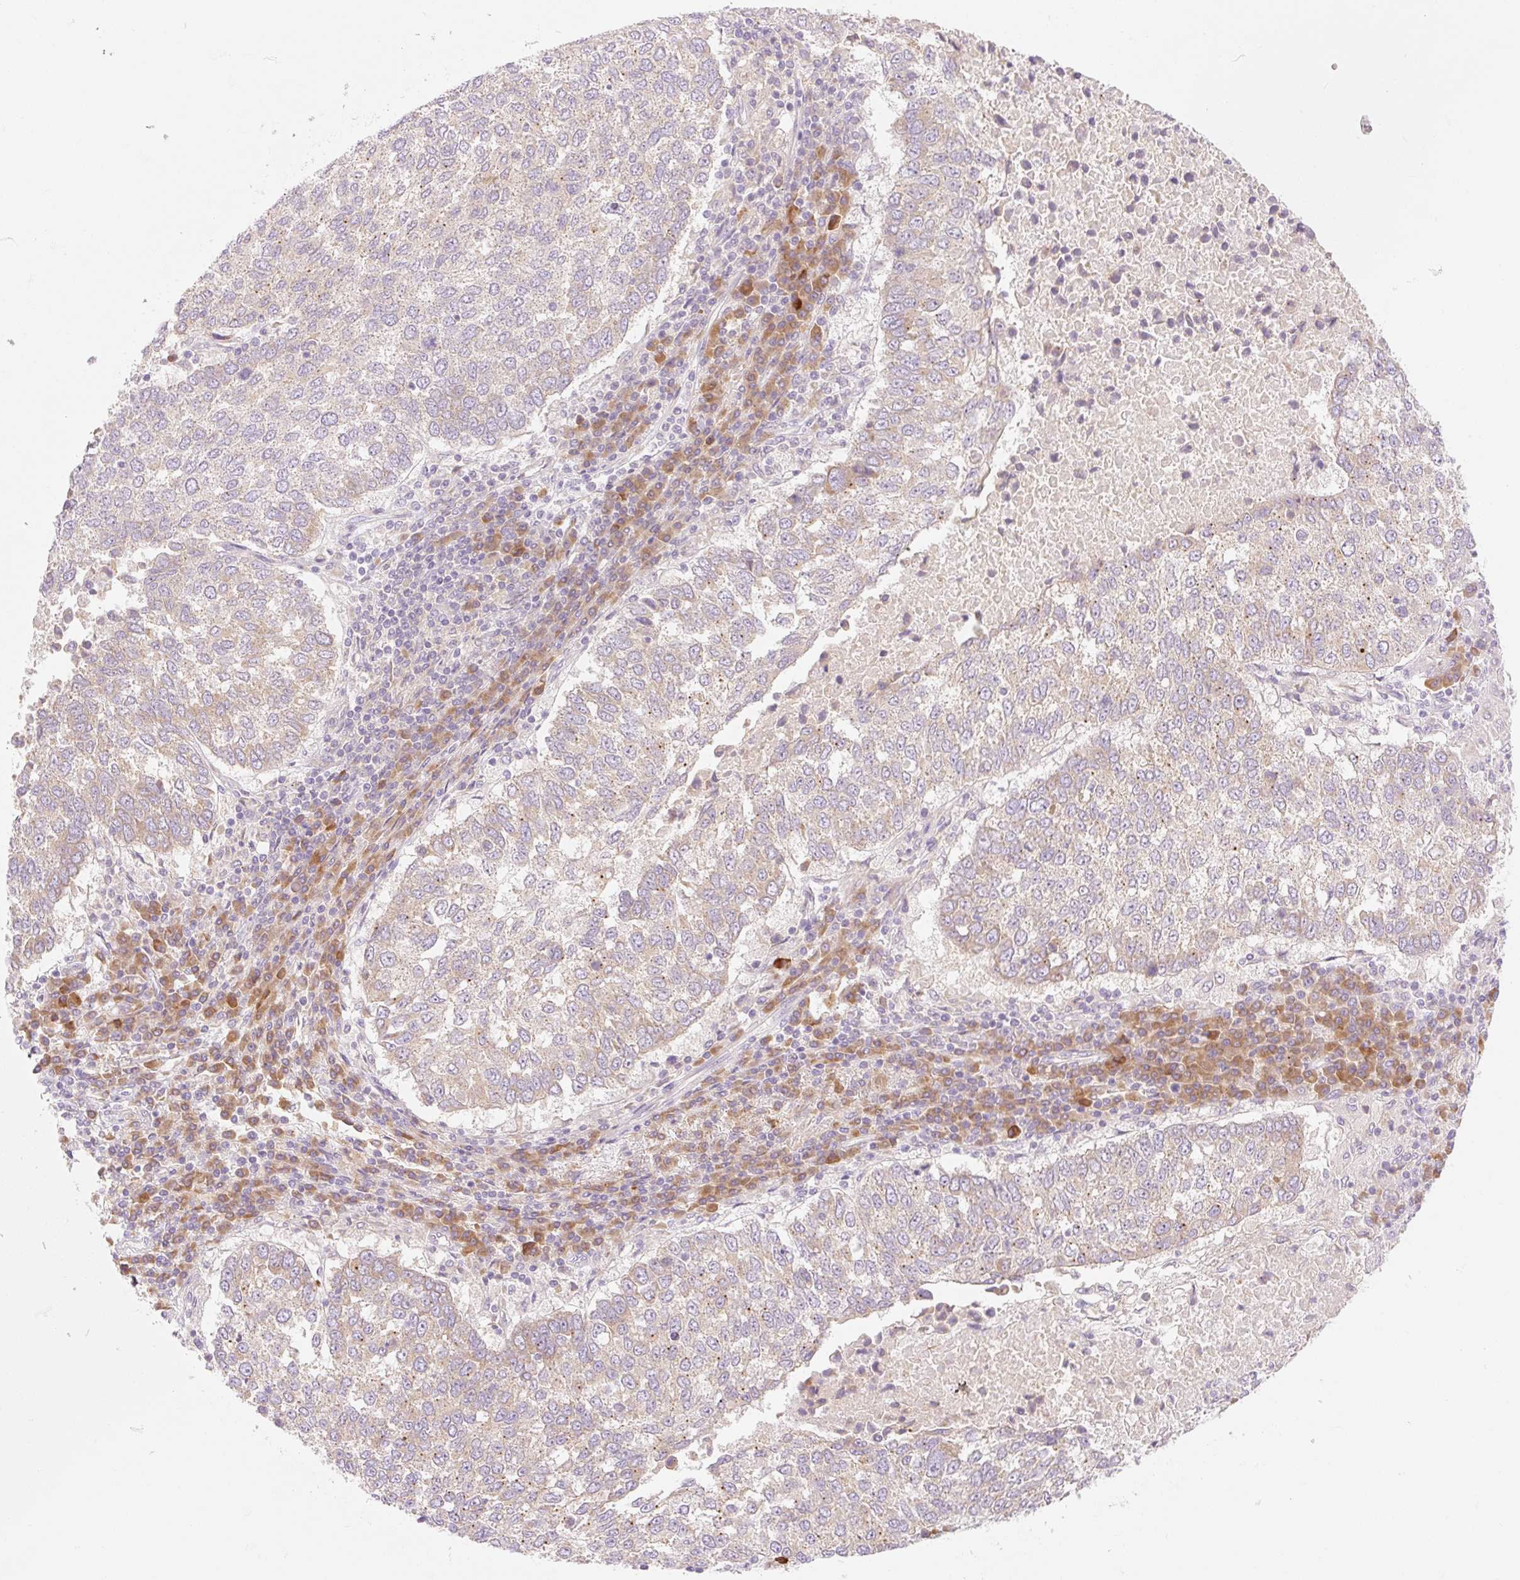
{"staining": {"intensity": "weak", "quantity": ">75%", "location": "cytoplasmic/membranous"}, "tissue": "lung cancer", "cell_type": "Tumor cells", "image_type": "cancer", "snomed": [{"axis": "morphology", "description": "Squamous cell carcinoma, NOS"}, {"axis": "topography", "description": "Lung"}], "caption": "Protein staining displays weak cytoplasmic/membranous expression in approximately >75% of tumor cells in squamous cell carcinoma (lung).", "gene": "MYO1D", "patient": {"sex": "male", "age": 73}}